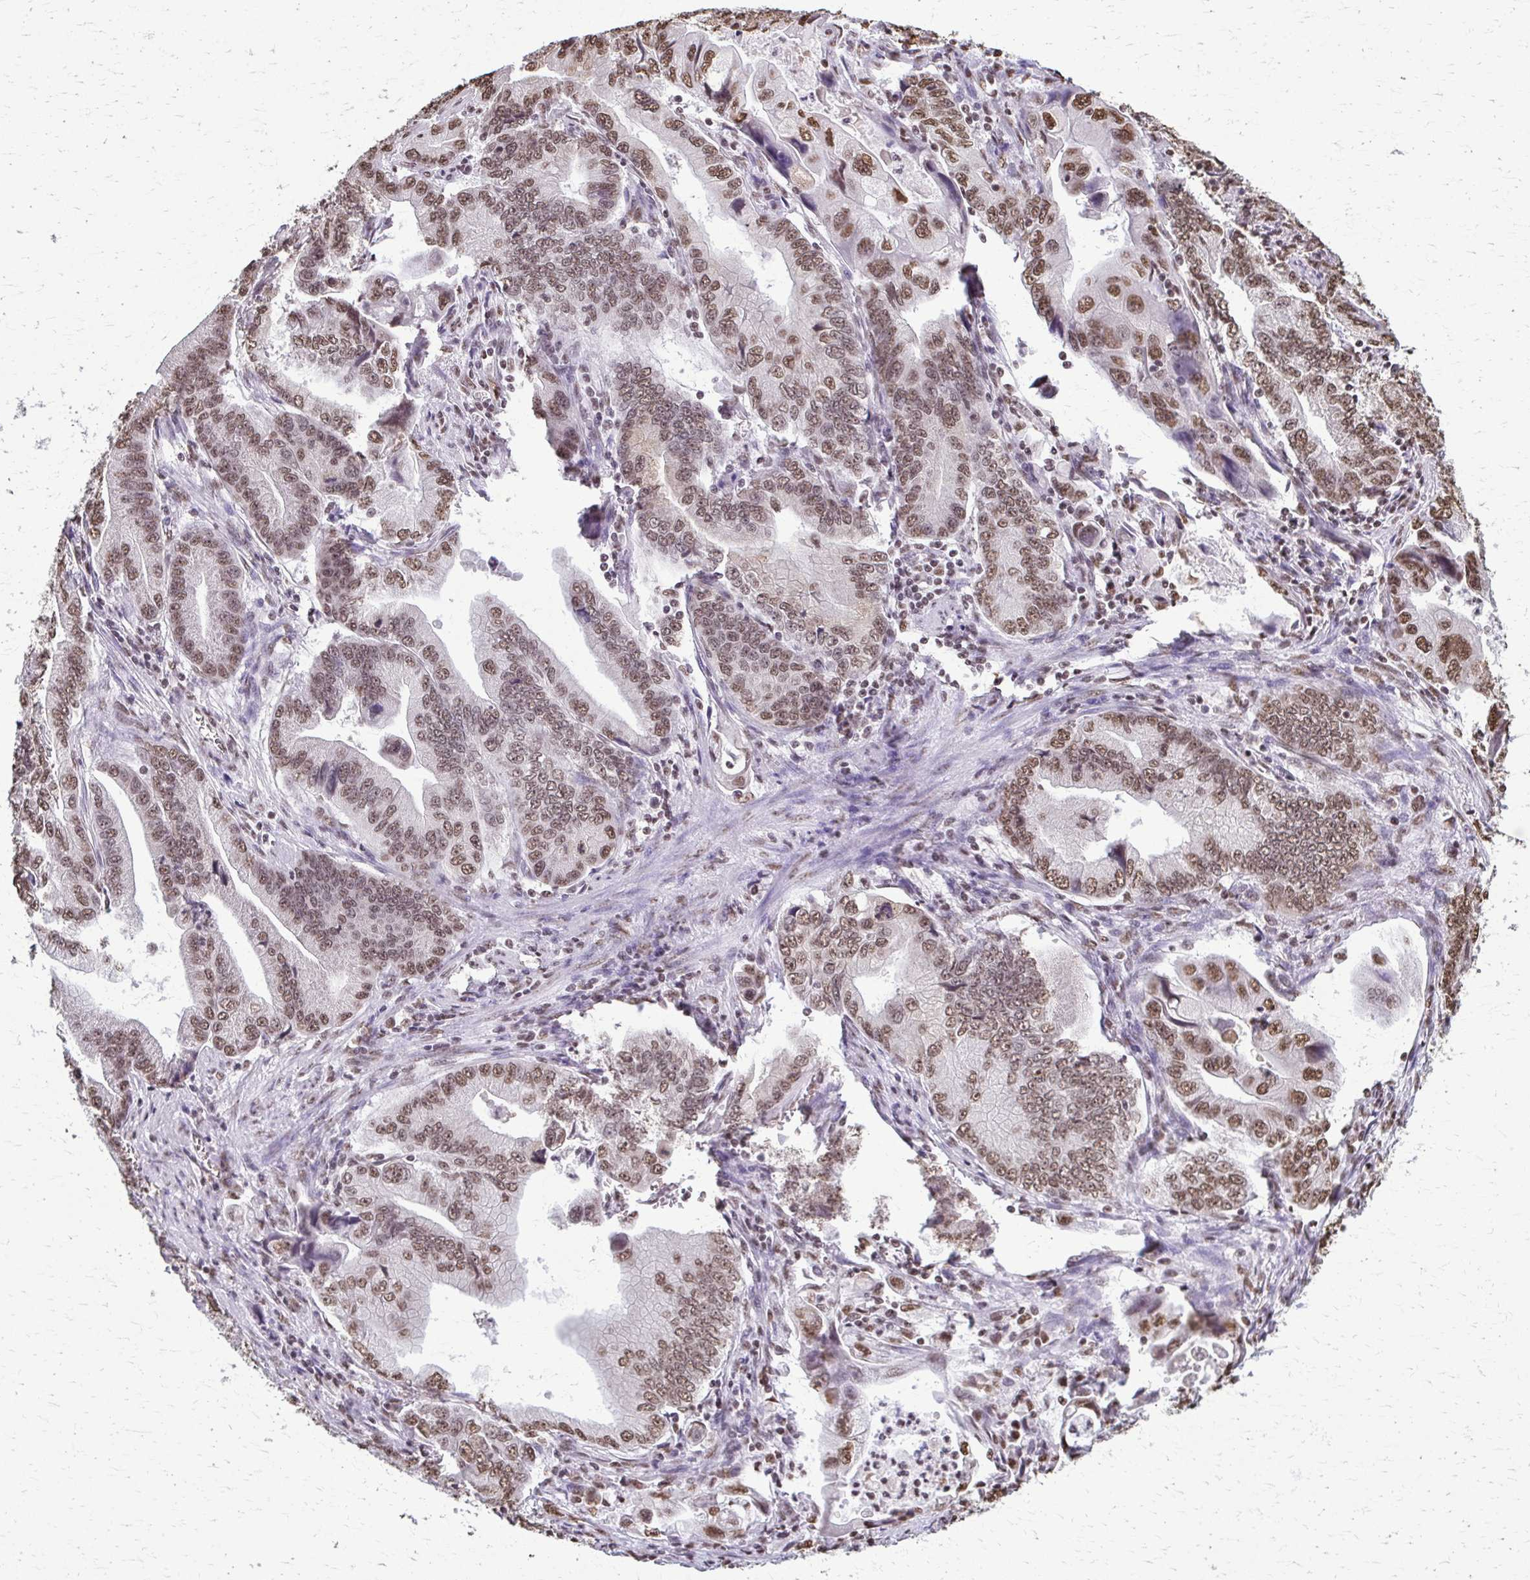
{"staining": {"intensity": "moderate", "quantity": ">75%", "location": "nuclear"}, "tissue": "stomach cancer", "cell_type": "Tumor cells", "image_type": "cancer", "snomed": [{"axis": "morphology", "description": "Adenocarcinoma, NOS"}, {"axis": "topography", "description": "Pancreas"}, {"axis": "topography", "description": "Stomach, upper"}], "caption": "Immunohistochemistry of human adenocarcinoma (stomach) exhibits medium levels of moderate nuclear expression in approximately >75% of tumor cells.", "gene": "SNRPA", "patient": {"sex": "male", "age": 77}}